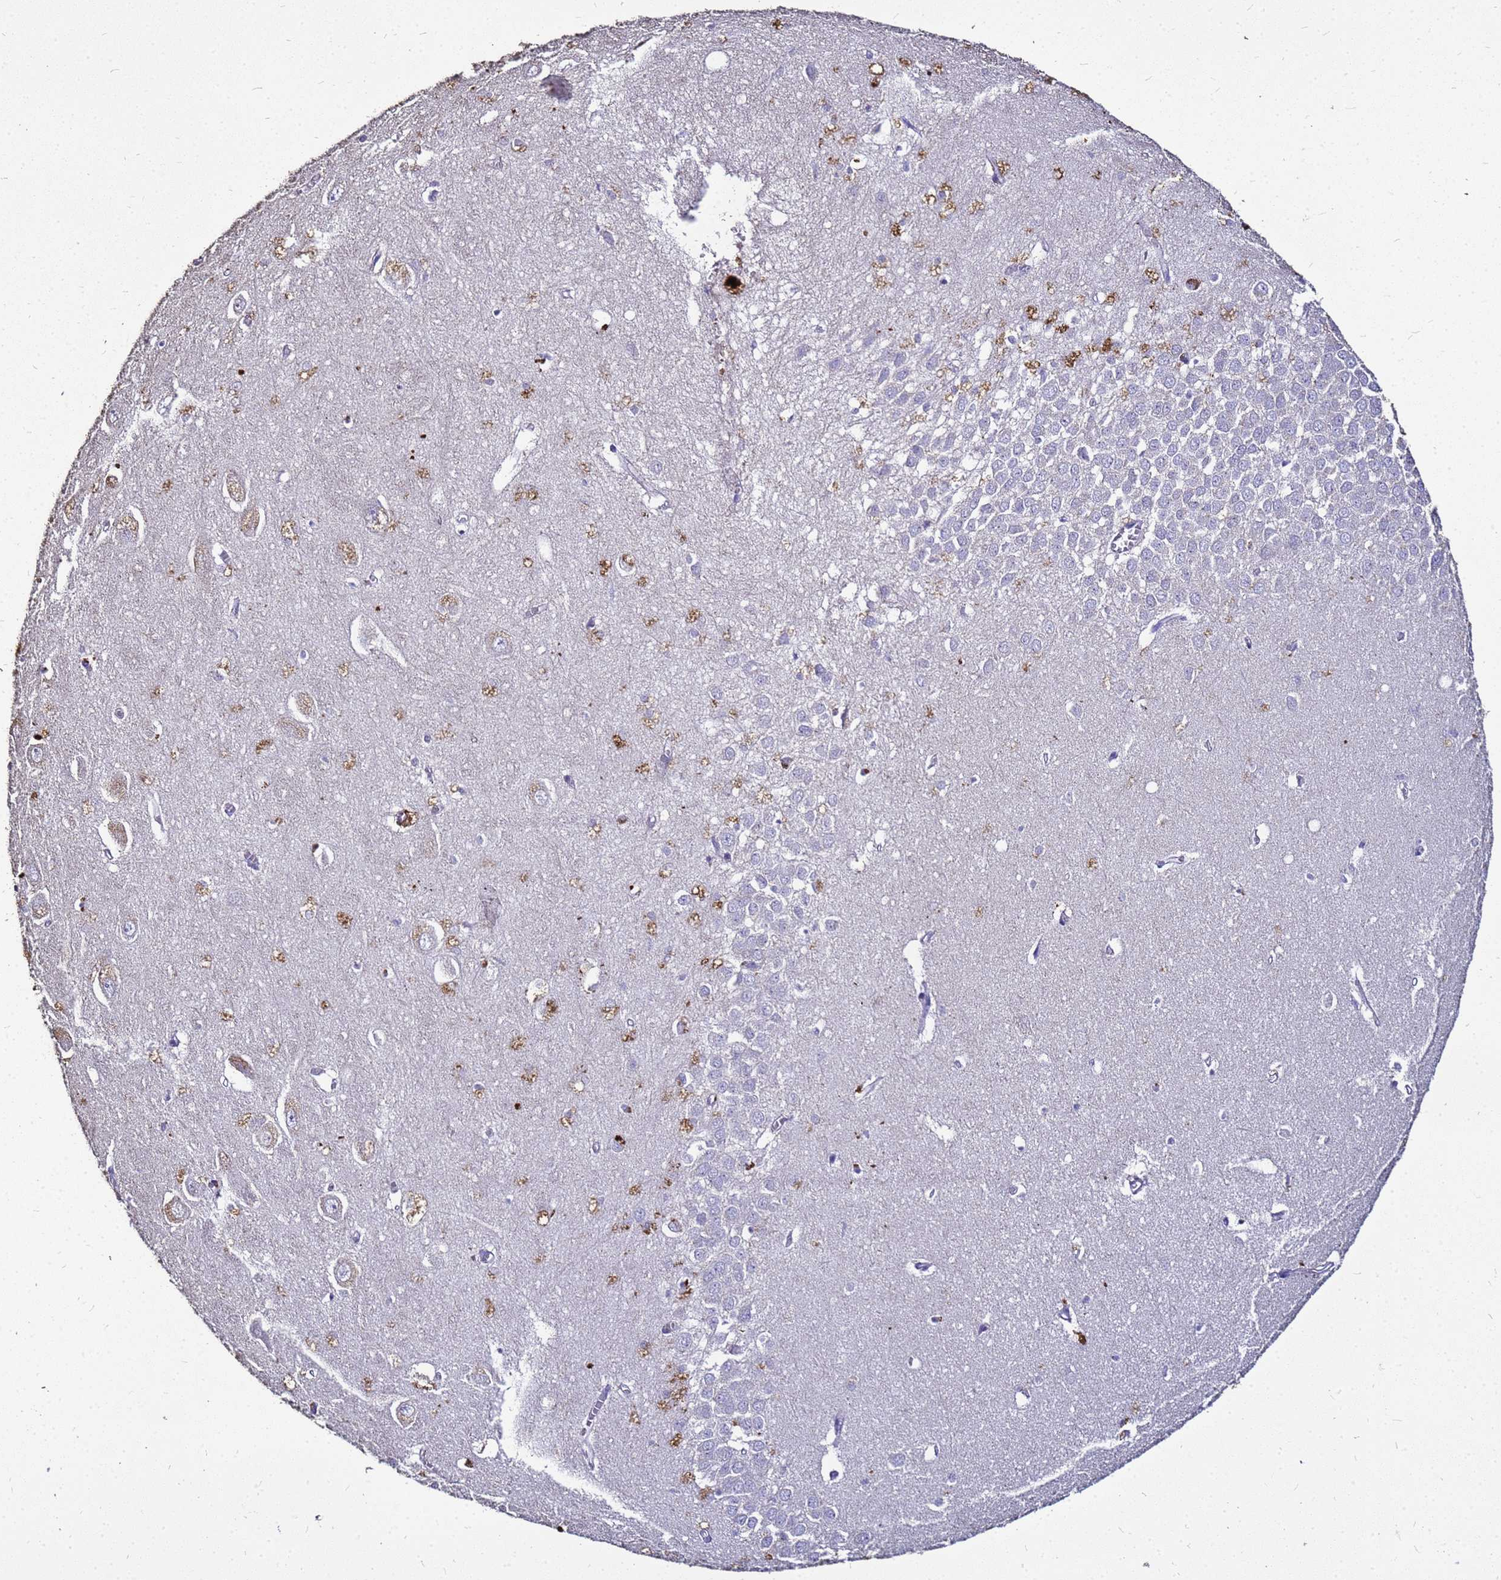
{"staining": {"intensity": "negative", "quantity": "none", "location": "none"}, "tissue": "hippocampus", "cell_type": "Glial cells", "image_type": "normal", "snomed": [{"axis": "morphology", "description": "Normal tissue, NOS"}, {"axis": "topography", "description": "Hippocampus"}], "caption": "DAB immunohistochemical staining of benign hippocampus demonstrates no significant expression in glial cells.", "gene": "S100A2", "patient": {"sex": "female", "age": 64}}